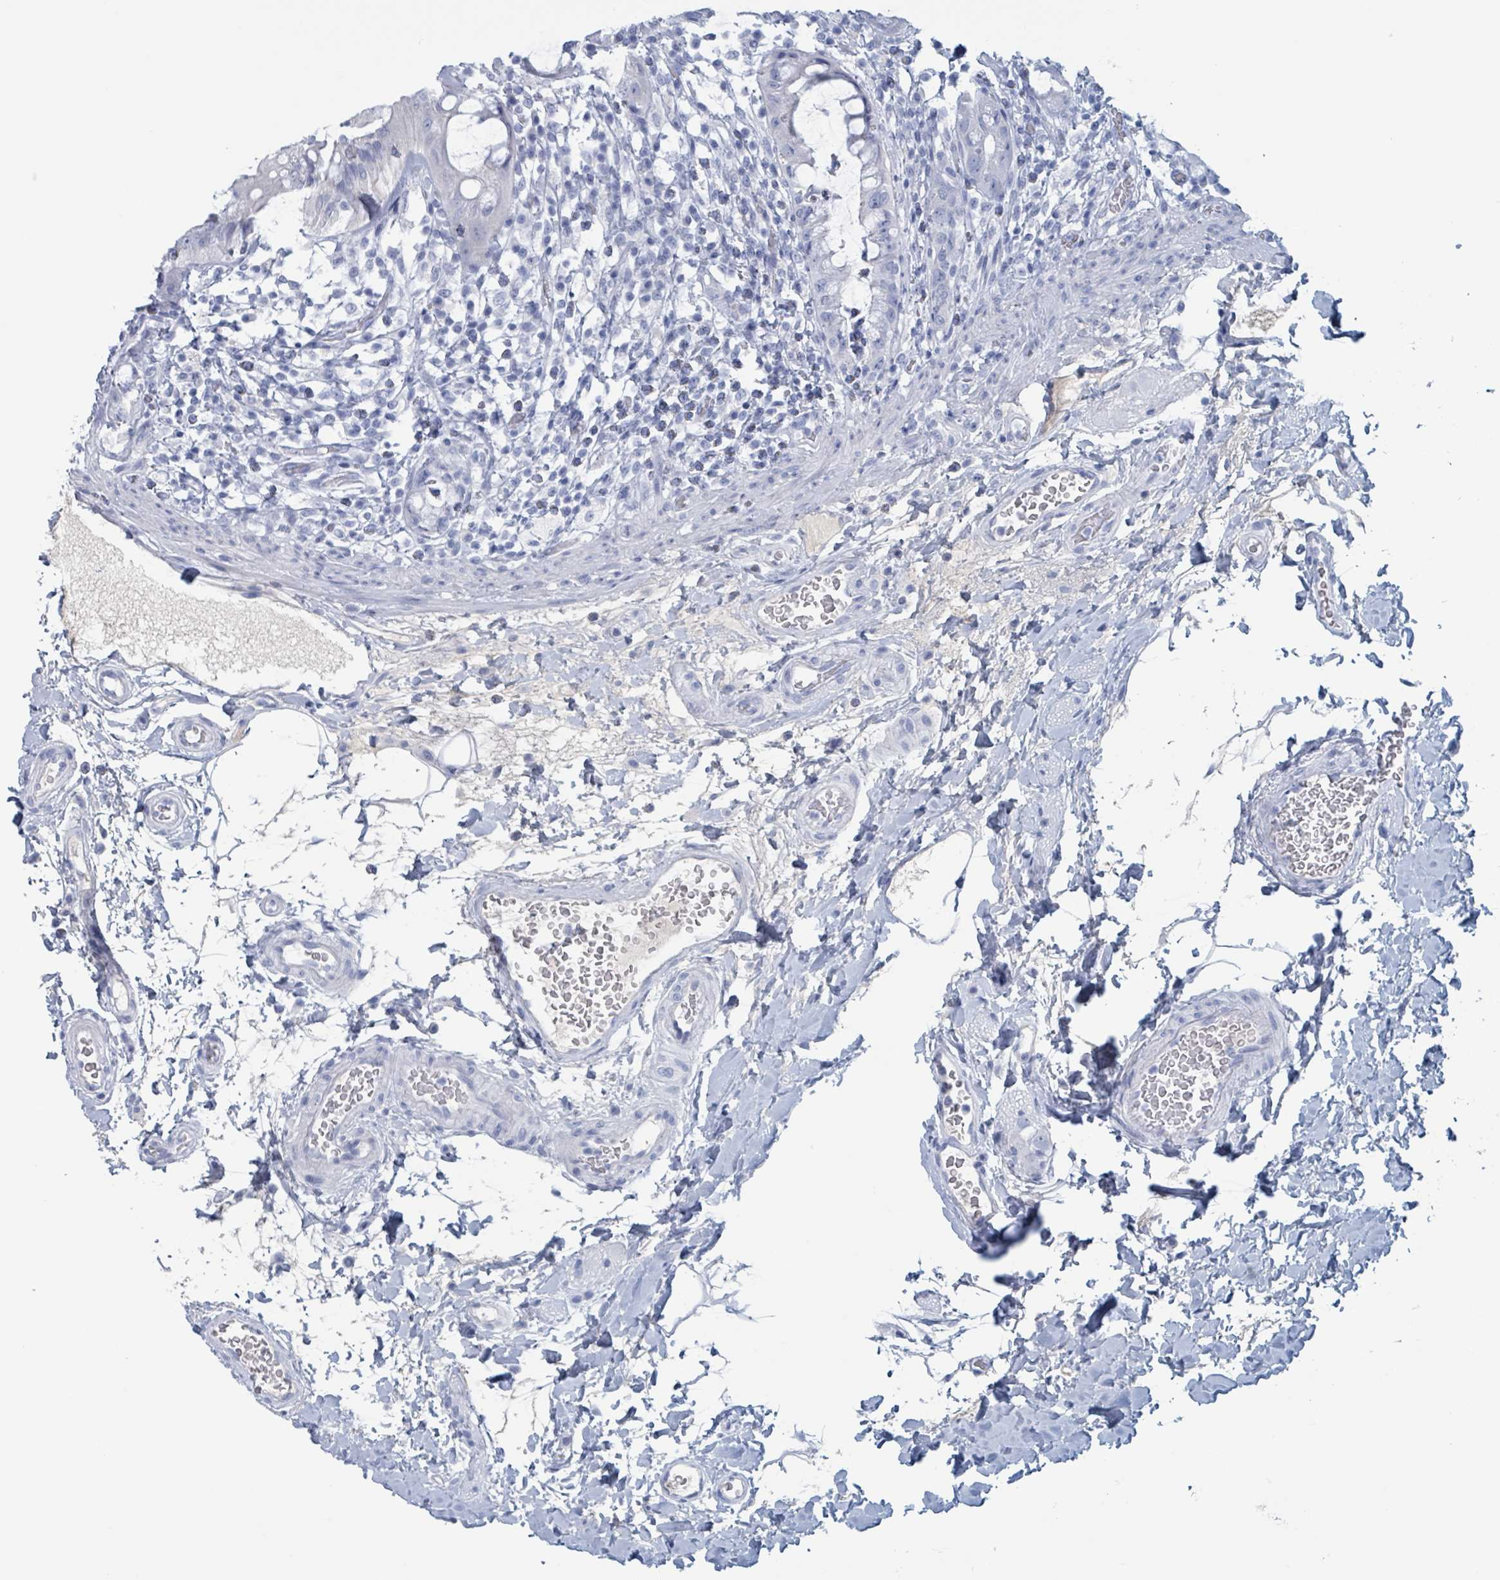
{"staining": {"intensity": "negative", "quantity": "none", "location": "none"}, "tissue": "rectum", "cell_type": "Glandular cells", "image_type": "normal", "snomed": [{"axis": "morphology", "description": "Normal tissue, NOS"}, {"axis": "topography", "description": "Rectum"}], "caption": "Immunohistochemistry of unremarkable rectum shows no positivity in glandular cells. (DAB (3,3'-diaminobenzidine) immunohistochemistry with hematoxylin counter stain).", "gene": "KLK4", "patient": {"sex": "female", "age": 57}}